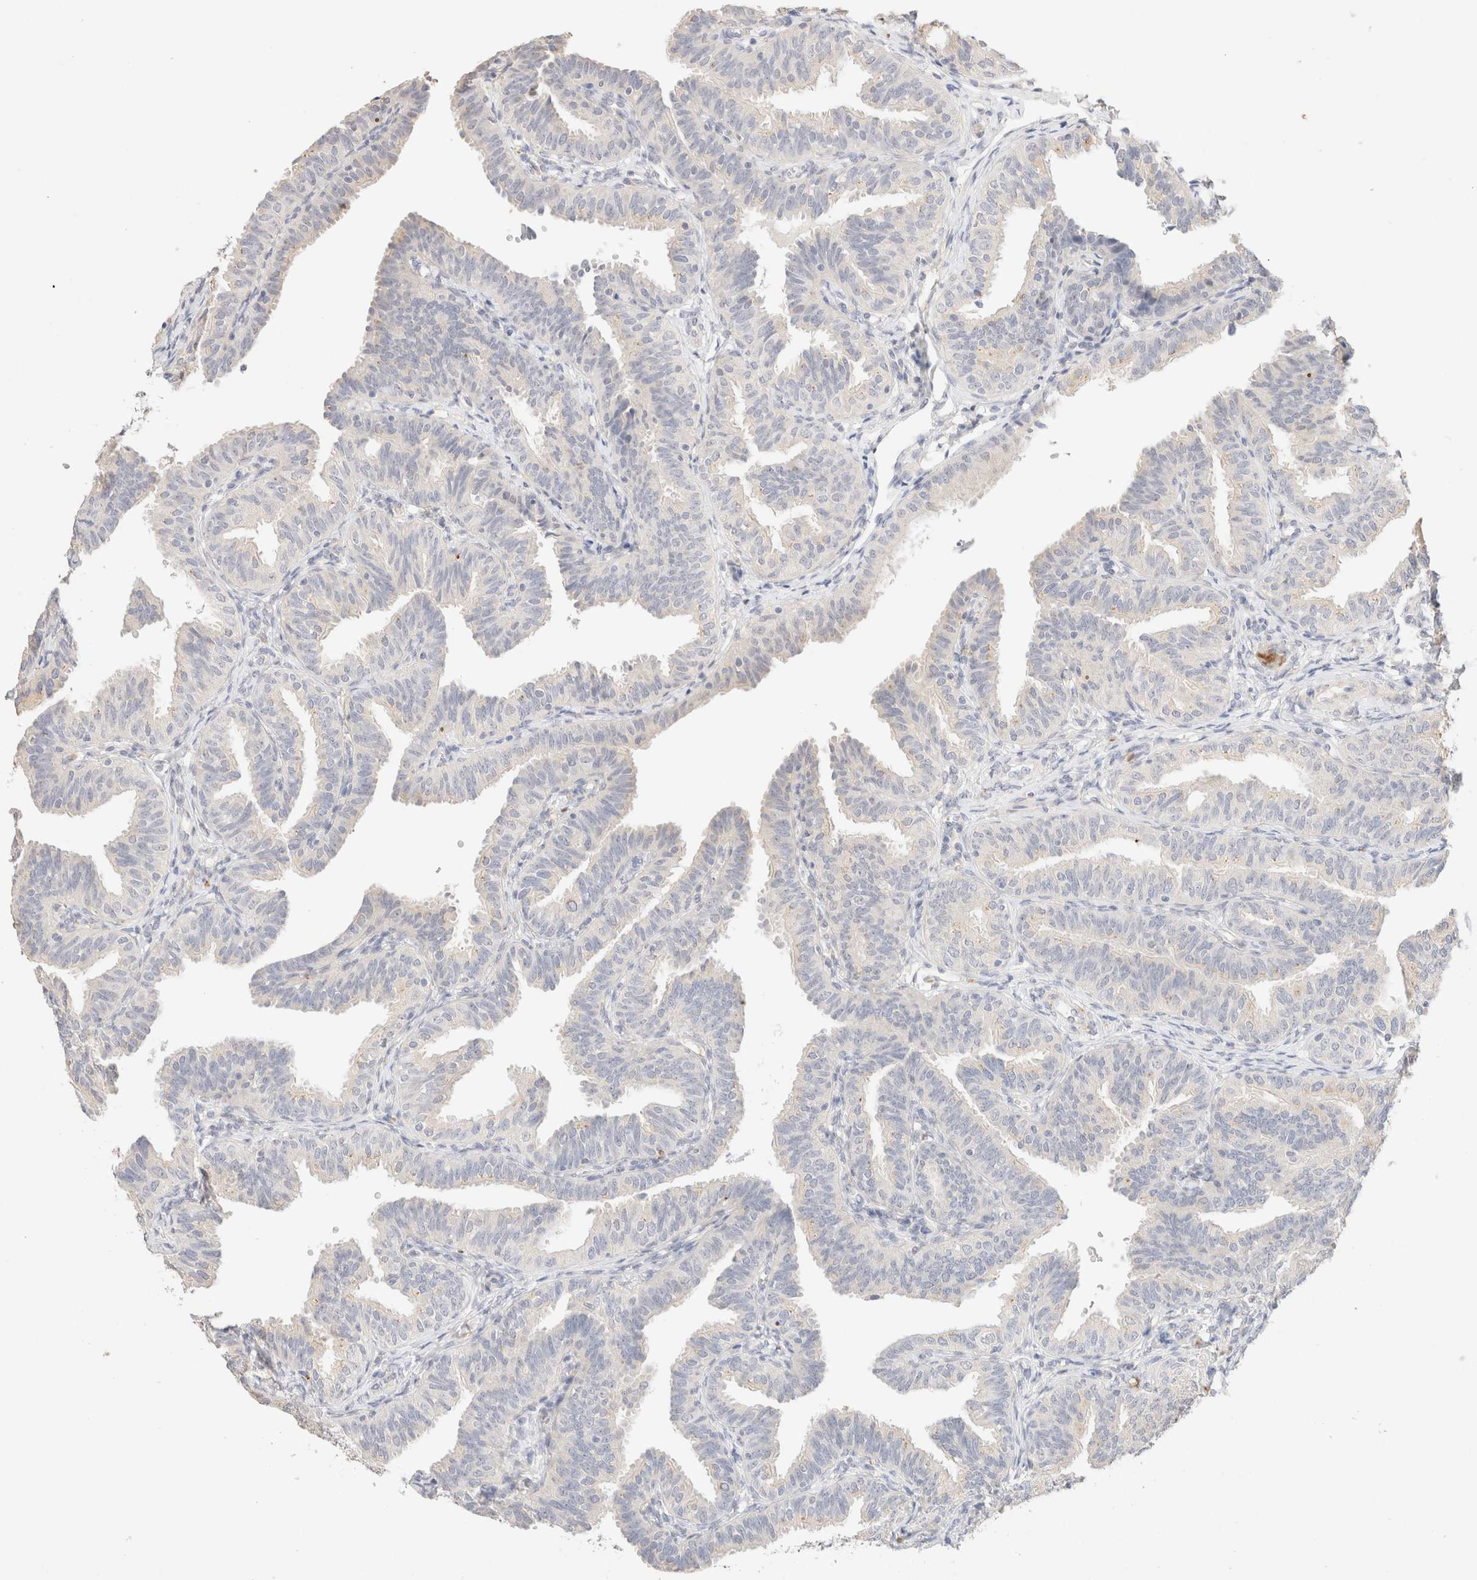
{"staining": {"intensity": "negative", "quantity": "none", "location": "none"}, "tissue": "fallopian tube", "cell_type": "Glandular cells", "image_type": "normal", "snomed": [{"axis": "morphology", "description": "Normal tissue, NOS"}, {"axis": "topography", "description": "Fallopian tube"}], "caption": "Immunohistochemistry (IHC) of benign human fallopian tube reveals no expression in glandular cells.", "gene": "SNTB1", "patient": {"sex": "female", "age": 35}}